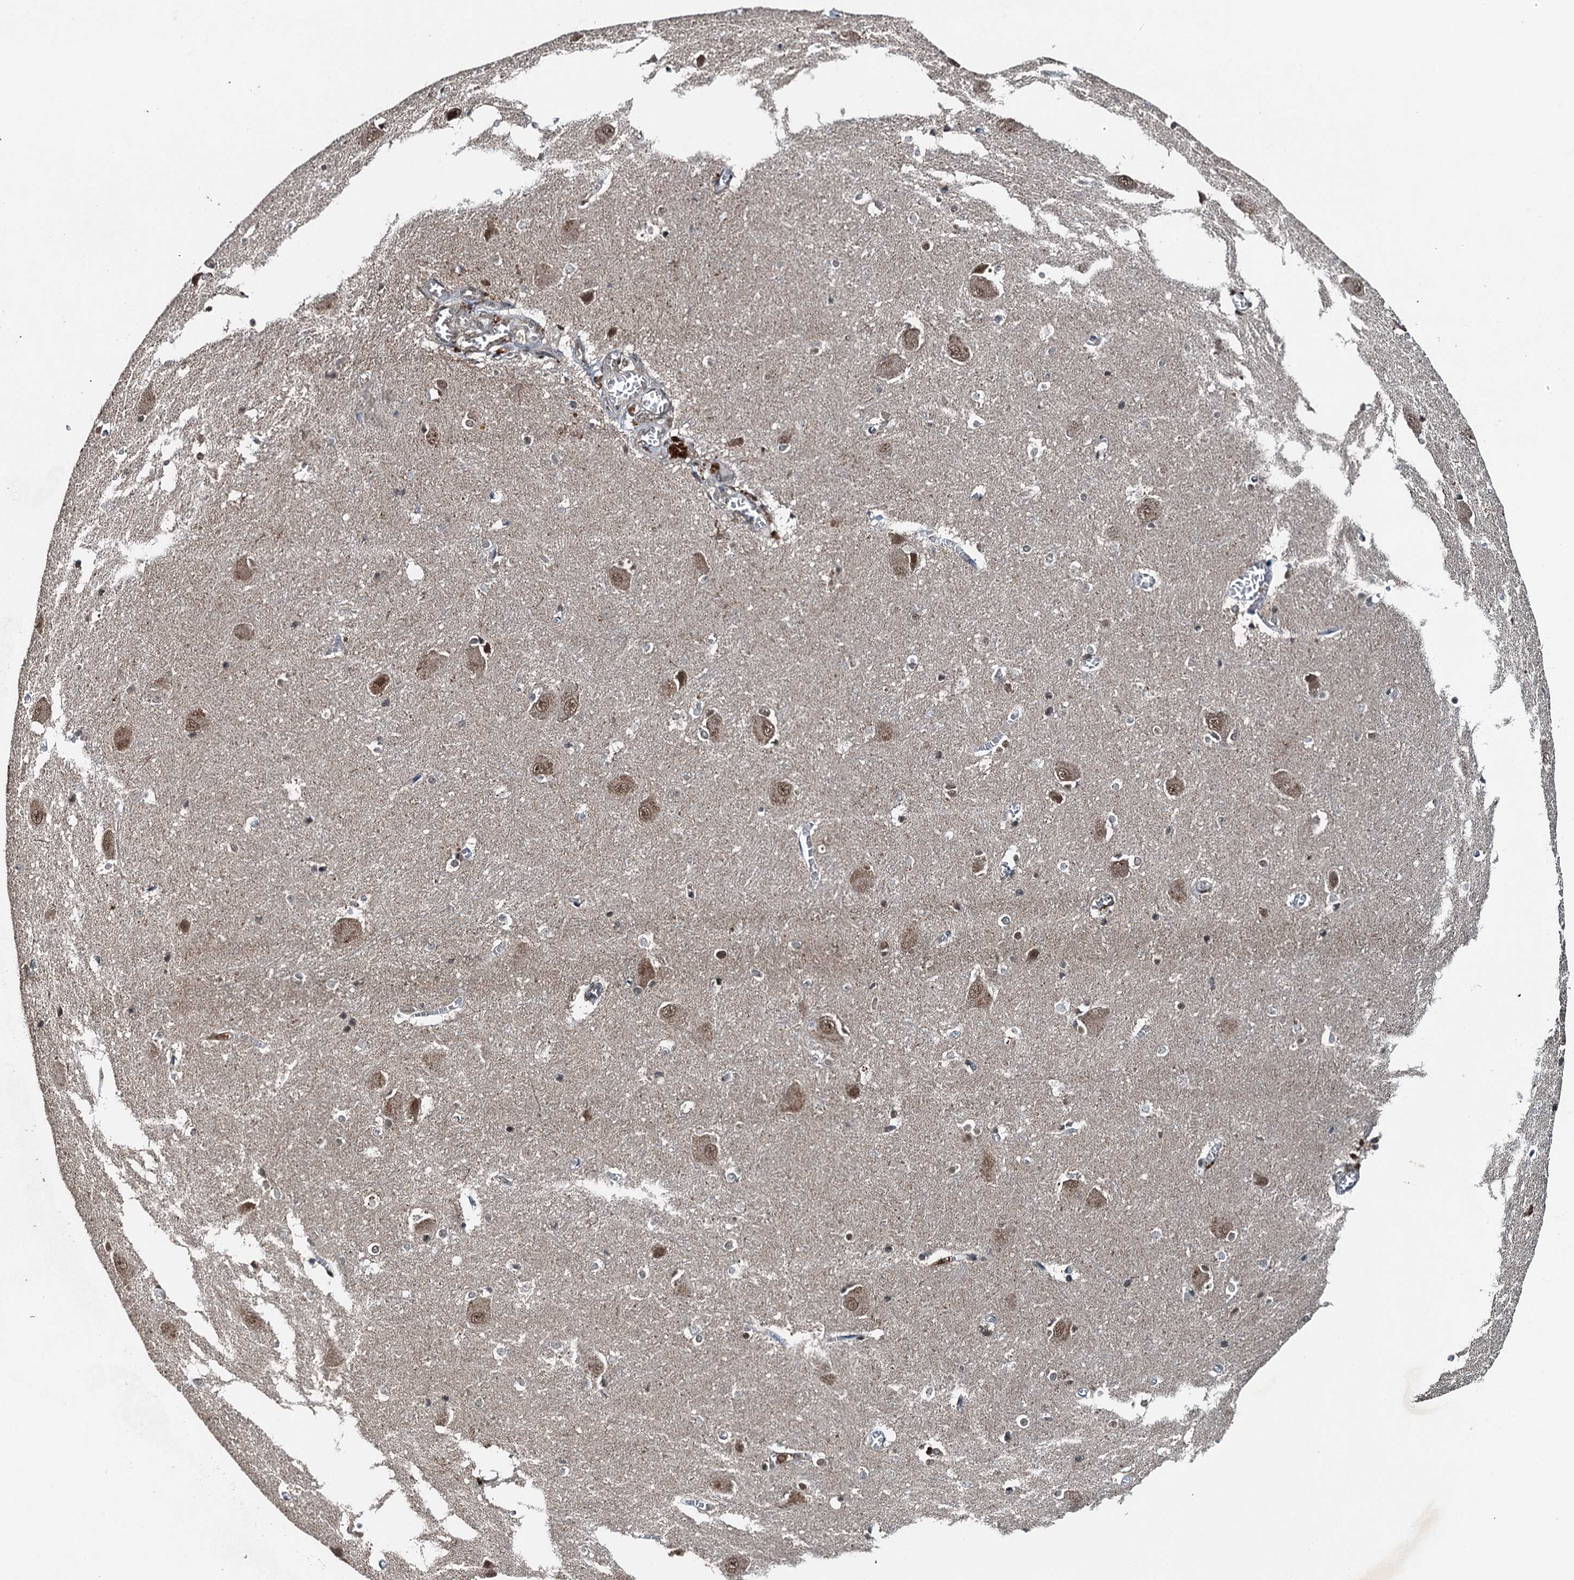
{"staining": {"intensity": "moderate", "quantity": "<25%", "location": "cytoplasmic/membranous"}, "tissue": "caudate", "cell_type": "Glial cells", "image_type": "normal", "snomed": [{"axis": "morphology", "description": "Normal tissue, NOS"}, {"axis": "topography", "description": "Lateral ventricle wall"}], "caption": "Protein staining of unremarkable caudate shows moderate cytoplasmic/membranous positivity in approximately <25% of glial cells.", "gene": "UBXN6", "patient": {"sex": "male", "age": 37}}